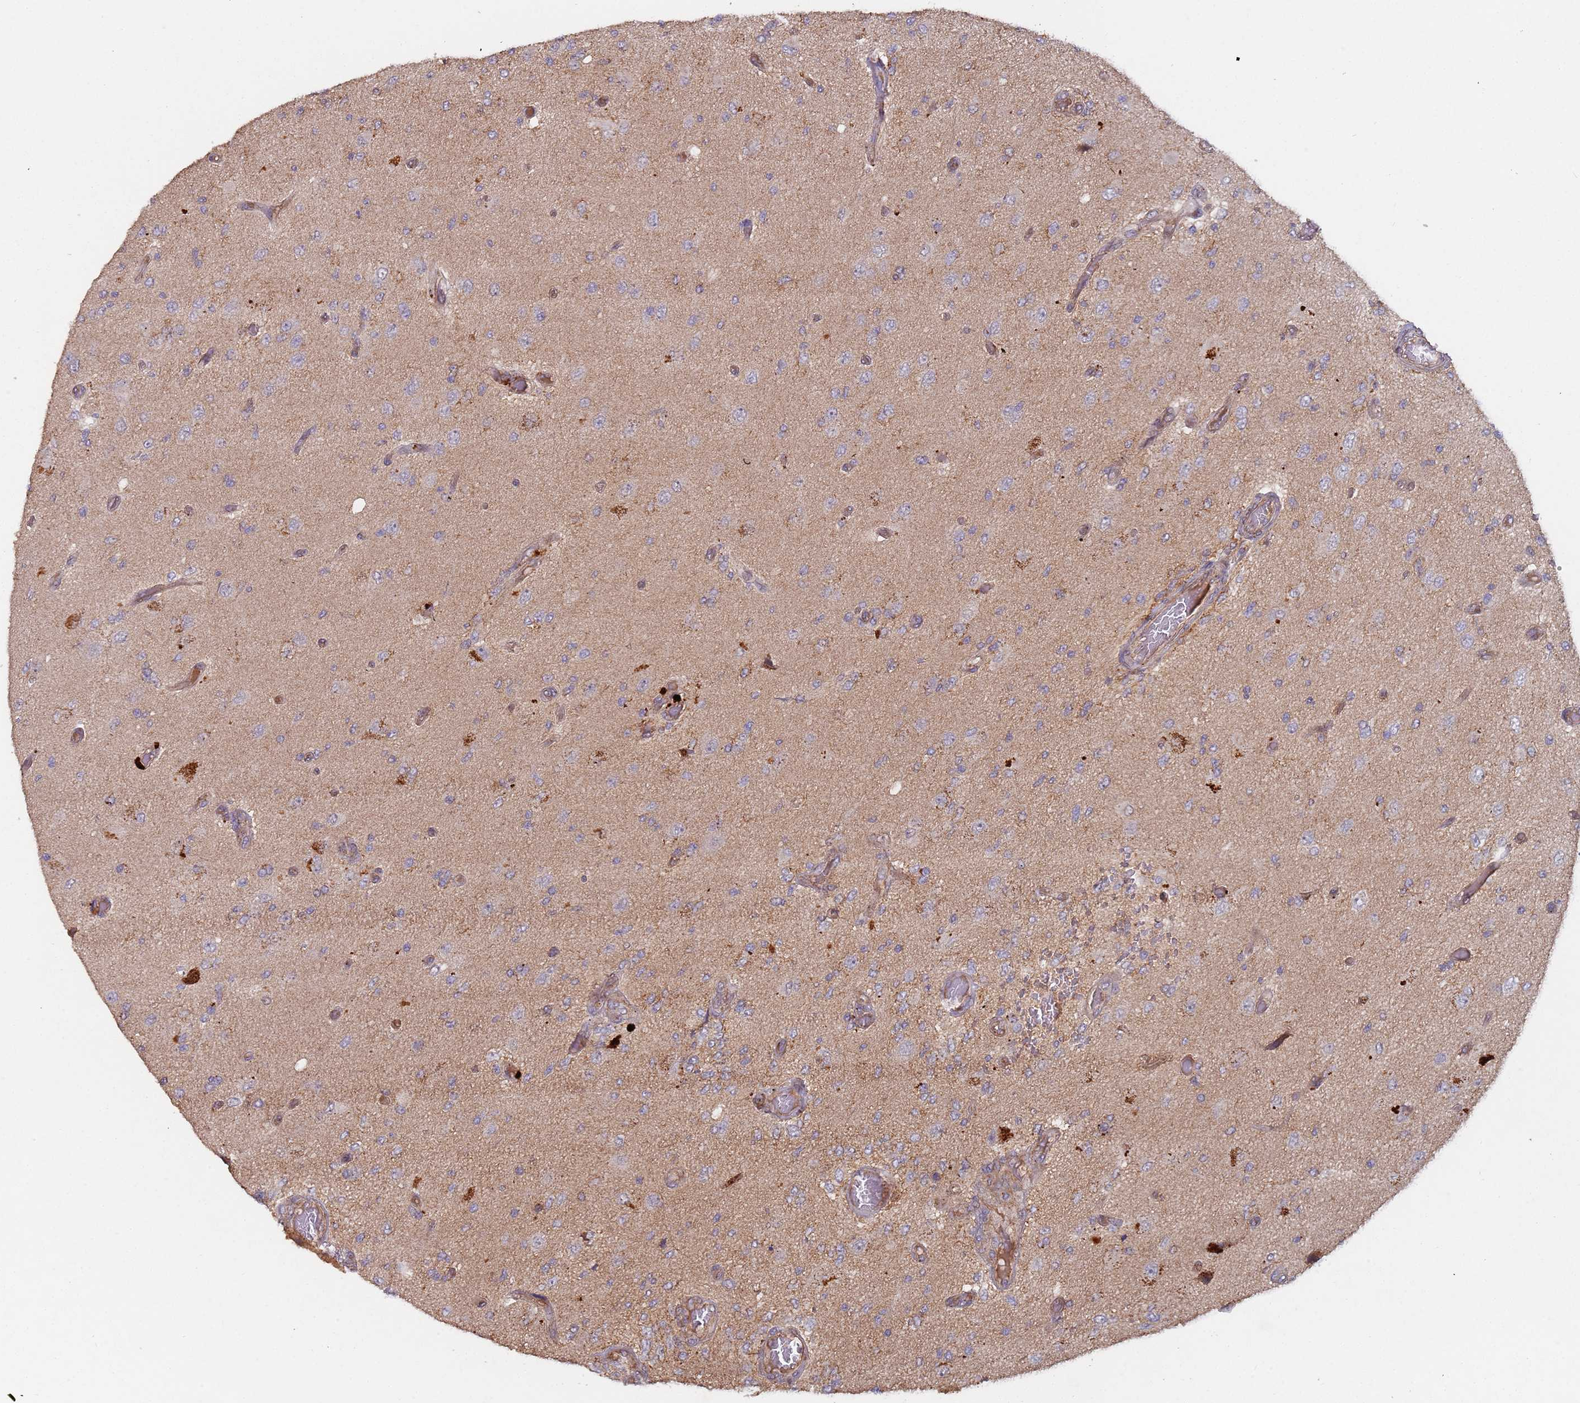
{"staining": {"intensity": "negative", "quantity": "none", "location": "none"}, "tissue": "glioma", "cell_type": "Tumor cells", "image_type": "cancer", "snomed": [{"axis": "morphology", "description": "Normal tissue, NOS"}, {"axis": "morphology", "description": "Glioma, malignant, High grade"}, {"axis": "topography", "description": "Cerebral cortex"}], "caption": "Photomicrograph shows no significant protein expression in tumor cells of glioma.", "gene": "KANSL1L", "patient": {"sex": "male", "age": 77}}